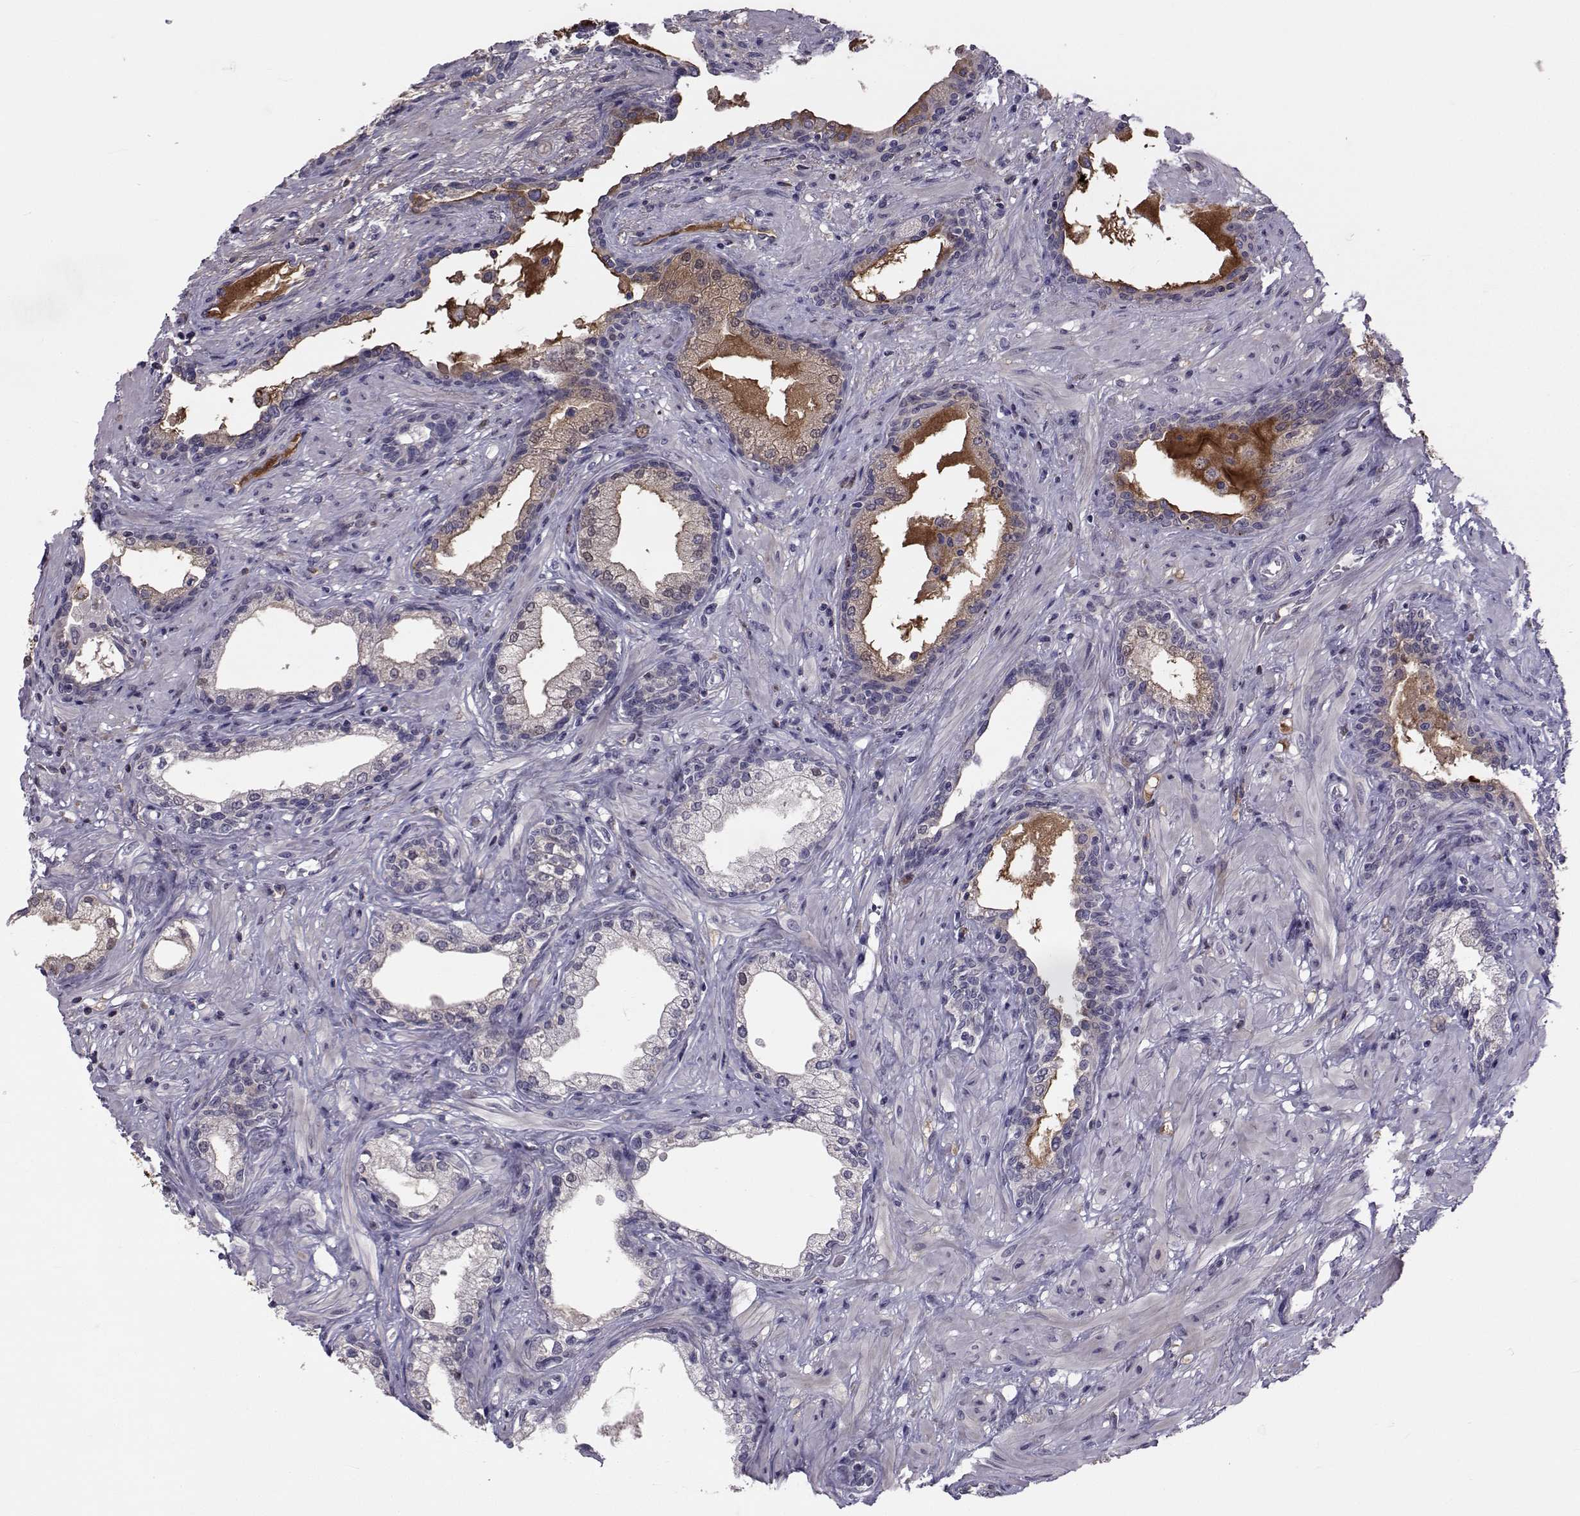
{"staining": {"intensity": "weak", "quantity": "<25%", "location": "cytoplasmic/membranous"}, "tissue": "prostate", "cell_type": "Glandular cells", "image_type": "normal", "snomed": [{"axis": "morphology", "description": "Normal tissue, NOS"}, {"axis": "topography", "description": "Prostate"}], "caption": "Protein analysis of normal prostate shows no significant expression in glandular cells.", "gene": "TNFRSF11B", "patient": {"sex": "male", "age": 63}}